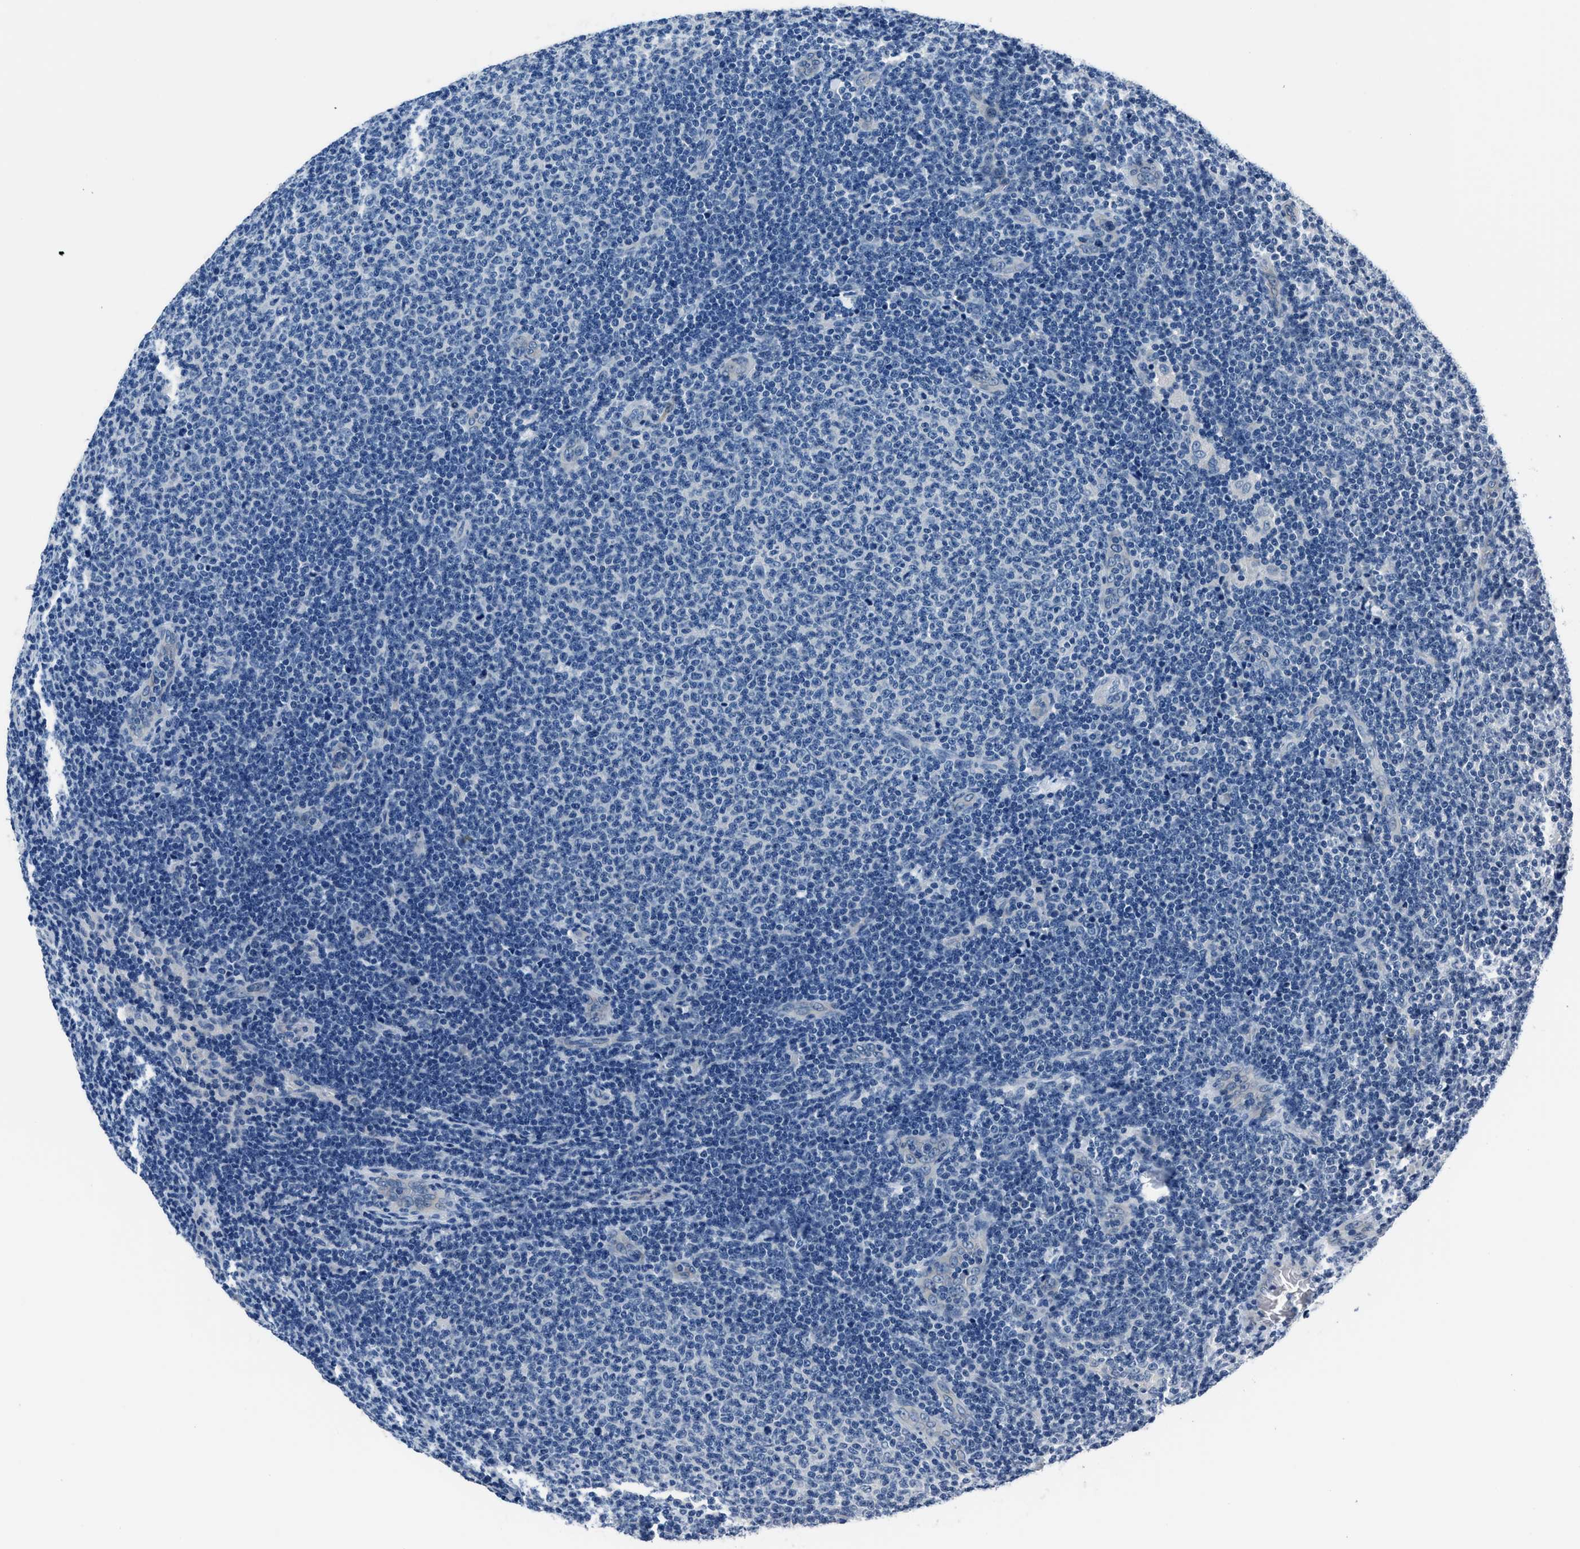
{"staining": {"intensity": "negative", "quantity": "none", "location": "none"}, "tissue": "lymphoma", "cell_type": "Tumor cells", "image_type": "cancer", "snomed": [{"axis": "morphology", "description": "Malignant lymphoma, non-Hodgkin's type, Low grade"}, {"axis": "topography", "description": "Lymph node"}], "caption": "Malignant lymphoma, non-Hodgkin's type (low-grade) was stained to show a protein in brown. There is no significant staining in tumor cells.", "gene": "GJA3", "patient": {"sex": "male", "age": 66}}